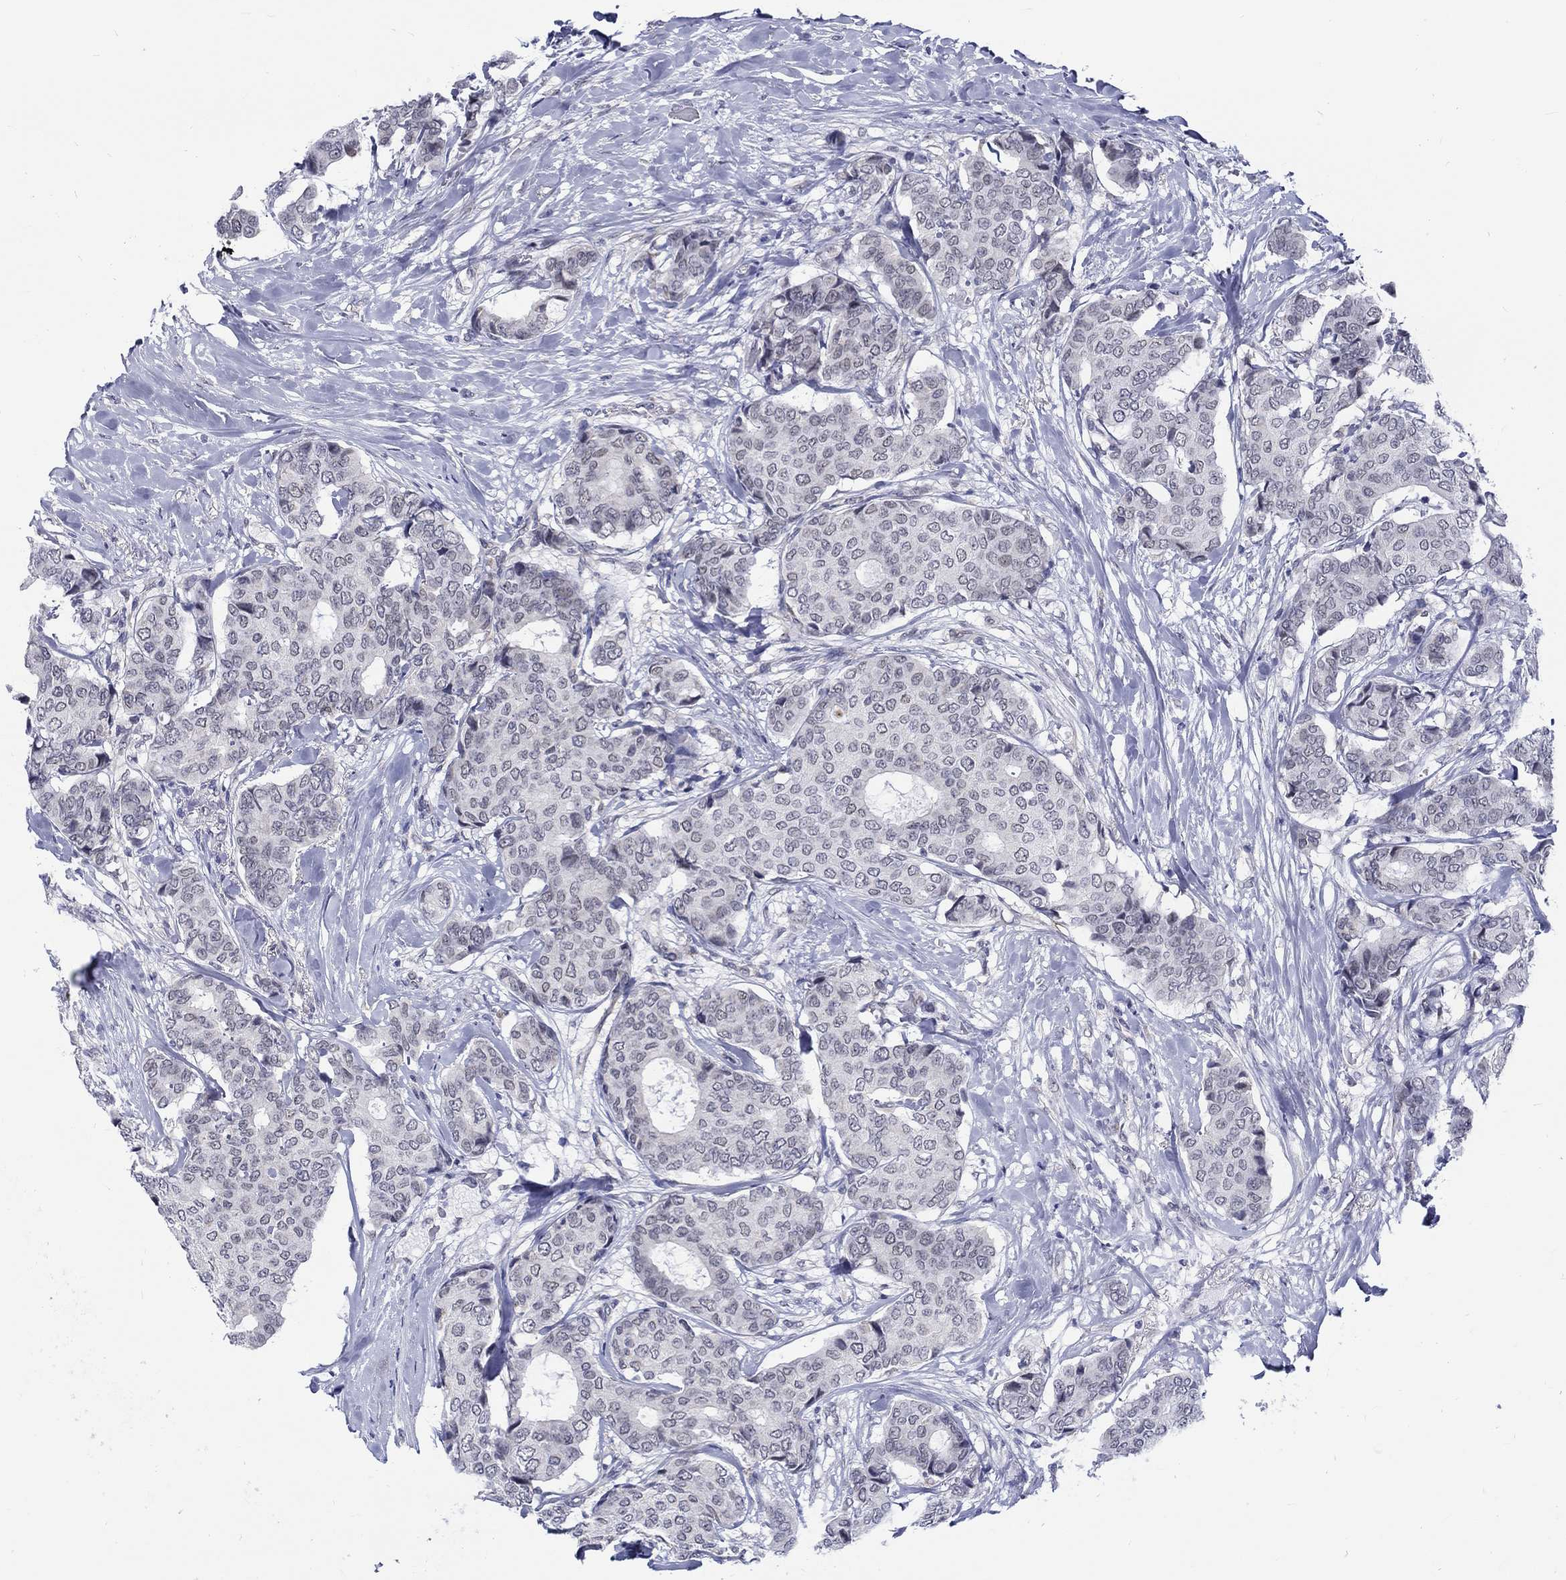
{"staining": {"intensity": "negative", "quantity": "none", "location": "none"}, "tissue": "breast cancer", "cell_type": "Tumor cells", "image_type": "cancer", "snomed": [{"axis": "morphology", "description": "Duct carcinoma"}, {"axis": "topography", "description": "Breast"}], "caption": "Tumor cells are negative for brown protein staining in breast cancer.", "gene": "ST6GALNAC1", "patient": {"sex": "female", "age": 75}}